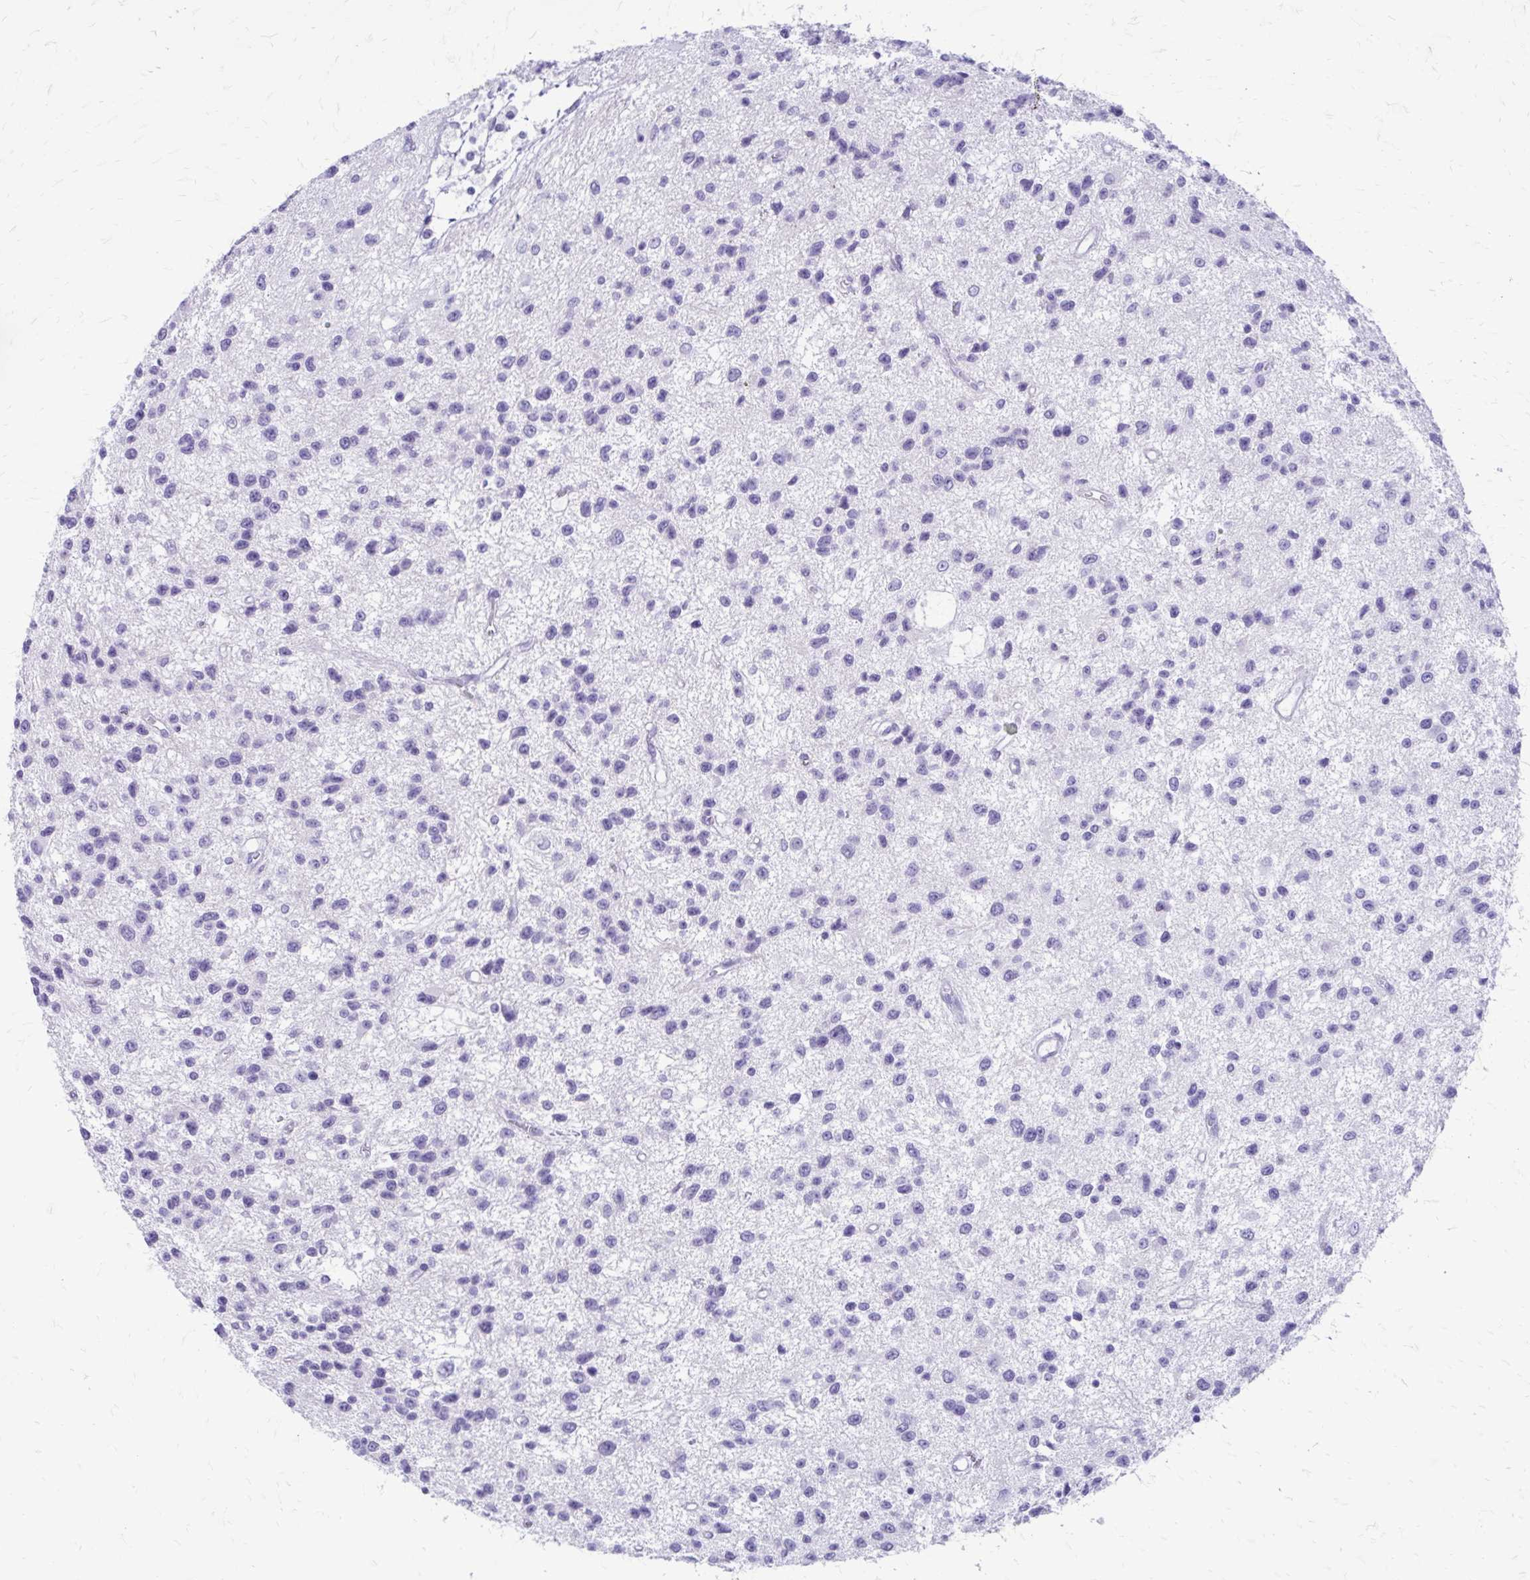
{"staining": {"intensity": "negative", "quantity": "none", "location": "none"}, "tissue": "glioma", "cell_type": "Tumor cells", "image_type": "cancer", "snomed": [{"axis": "morphology", "description": "Glioma, malignant, Low grade"}, {"axis": "topography", "description": "Brain"}], "caption": "Malignant low-grade glioma stained for a protein using immunohistochemistry (IHC) shows no staining tumor cells.", "gene": "SATL1", "patient": {"sex": "male", "age": 43}}